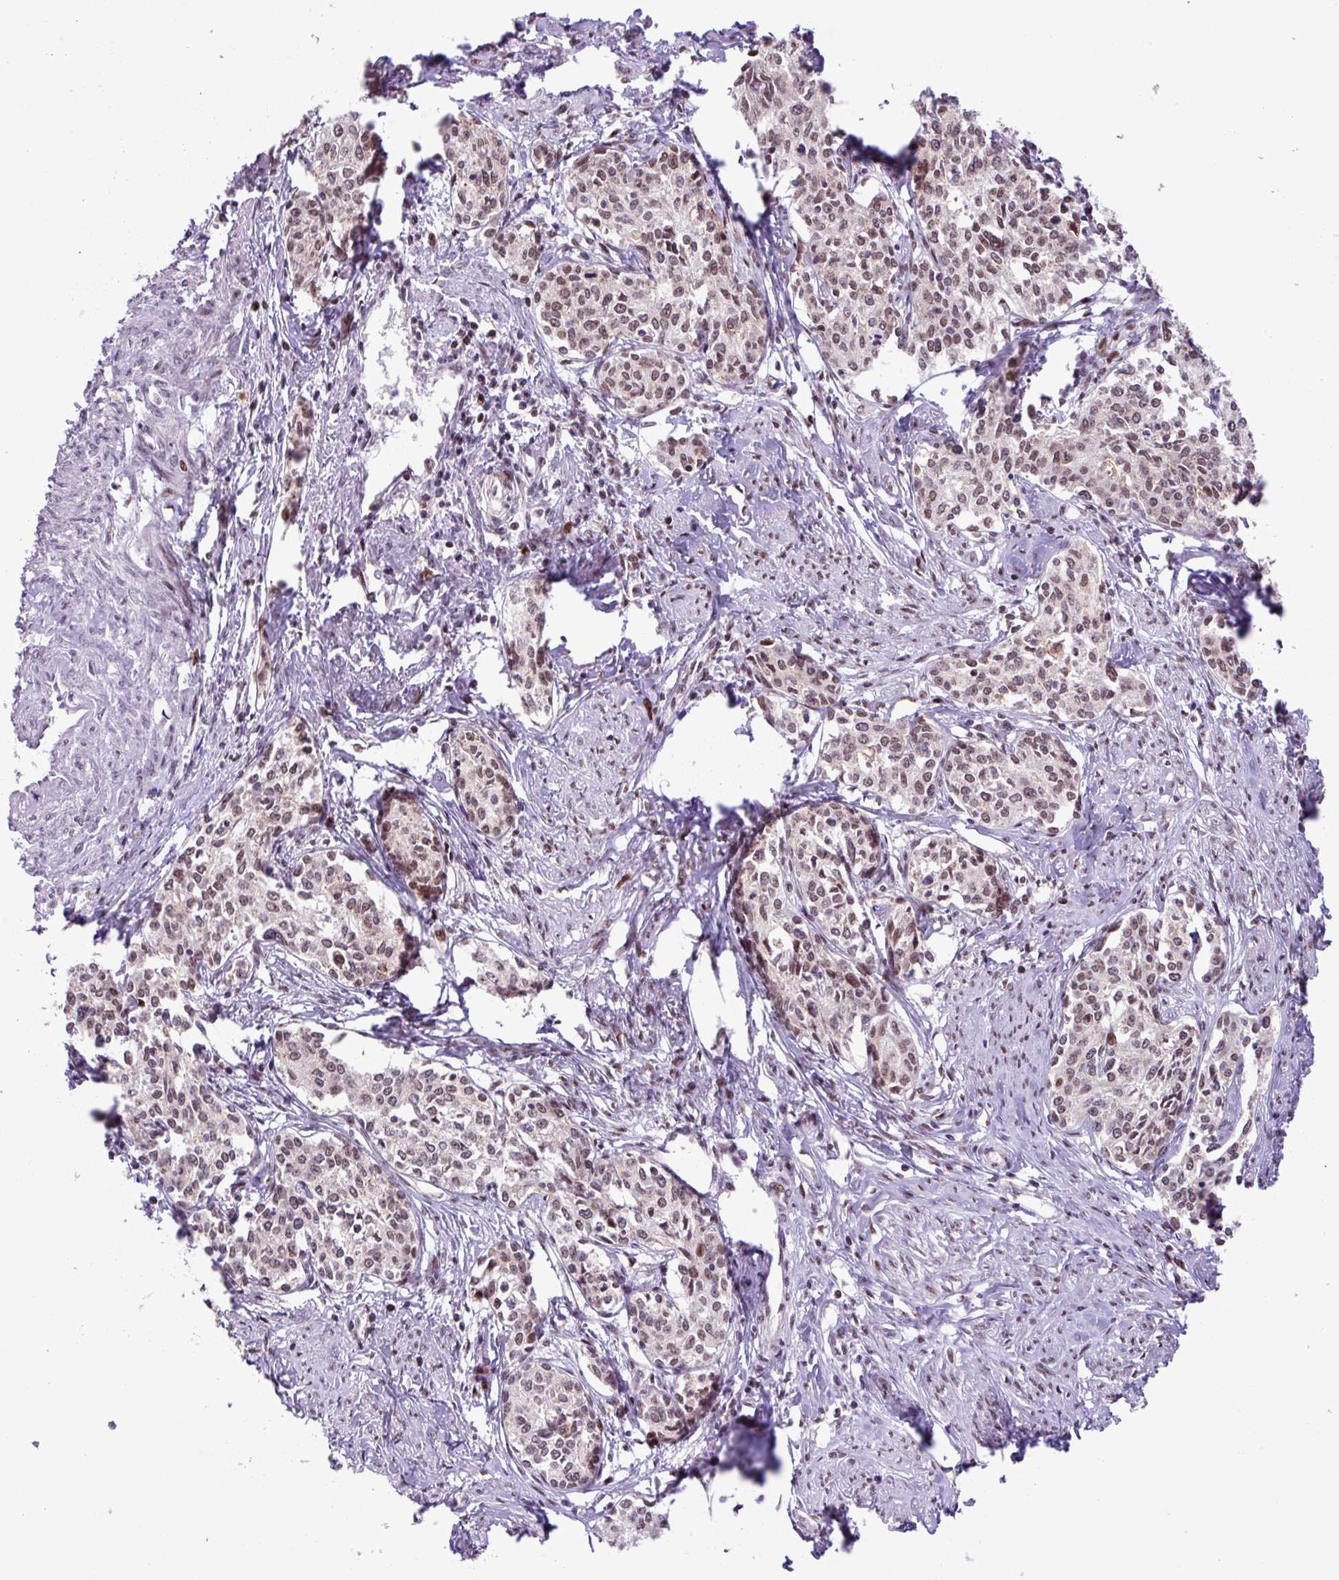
{"staining": {"intensity": "moderate", "quantity": ">75%", "location": "nuclear"}, "tissue": "cervical cancer", "cell_type": "Tumor cells", "image_type": "cancer", "snomed": [{"axis": "morphology", "description": "Squamous cell carcinoma, NOS"}, {"axis": "morphology", "description": "Adenocarcinoma, NOS"}, {"axis": "topography", "description": "Cervix"}], "caption": "Immunohistochemical staining of squamous cell carcinoma (cervical) demonstrates medium levels of moderate nuclear expression in approximately >75% of tumor cells. Immunohistochemistry stains the protein in brown and the nuclei are stained blue.", "gene": "BRD3", "patient": {"sex": "female", "age": 52}}